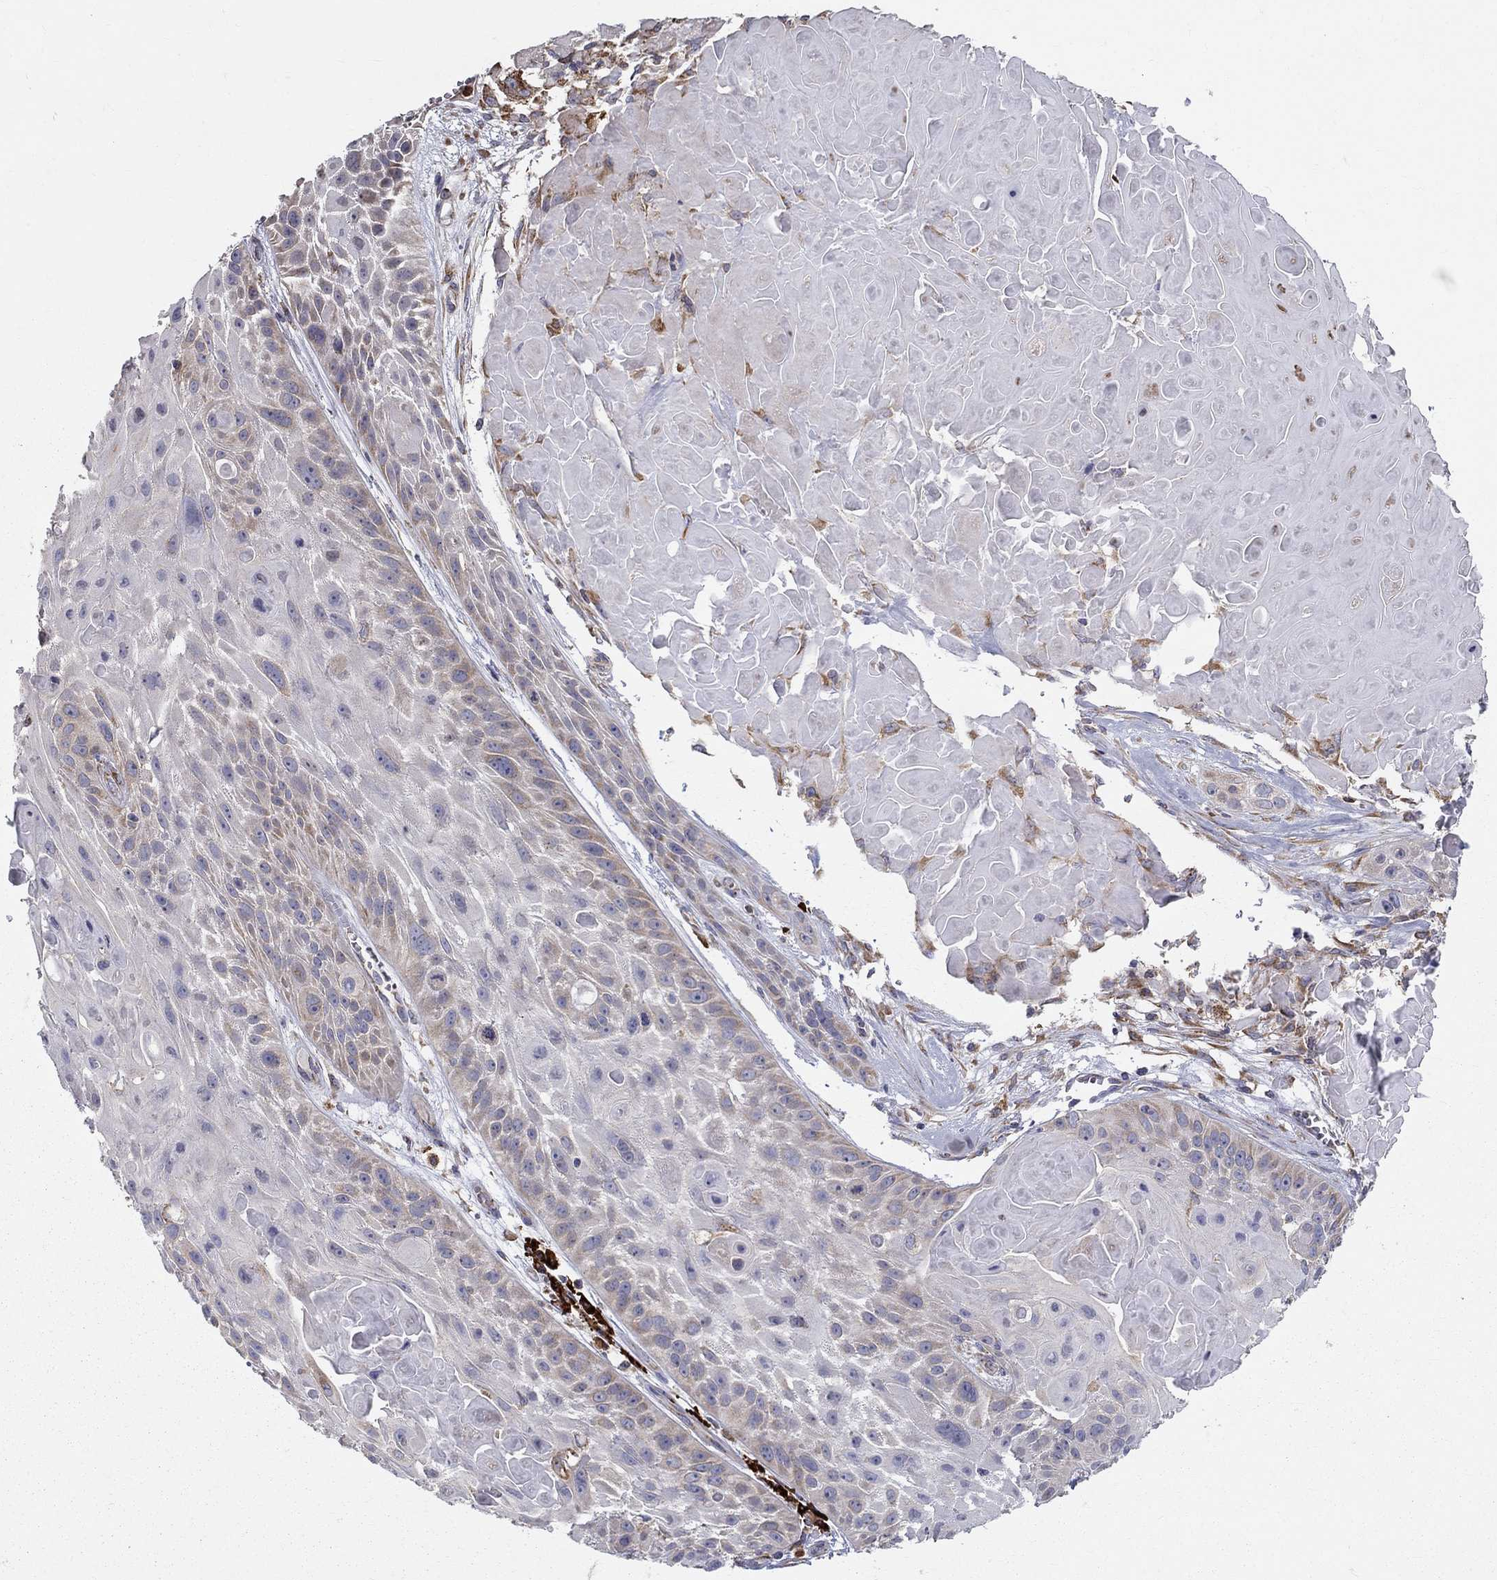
{"staining": {"intensity": "moderate", "quantity": "<25%", "location": "cytoplasmic/membranous"}, "tissue": "skin cancer", "cell_type": "Tumor cells", "image_type": "cancer", "snomed": [{"axis": "morphology", "description": "Squamous cell carcinoma, NOS"}, {"axis": "topography", "description": "Skin"}, {"axis": "topography", "description": "Anal"}], "caption": "Skin squamous cell carcinoma stained with DAB (3,3'-diaminobenzidine) IHC reveals low levels of moderate cytoplasmic/membranous expression in approximately <25% of tumor cells. (DAB (3,3'-diaminobenzidine) = brown stain, brightfield microscopy at high magnification).", "gene": "PRDX4", "patient": {"sex": "female", "age": 75}}